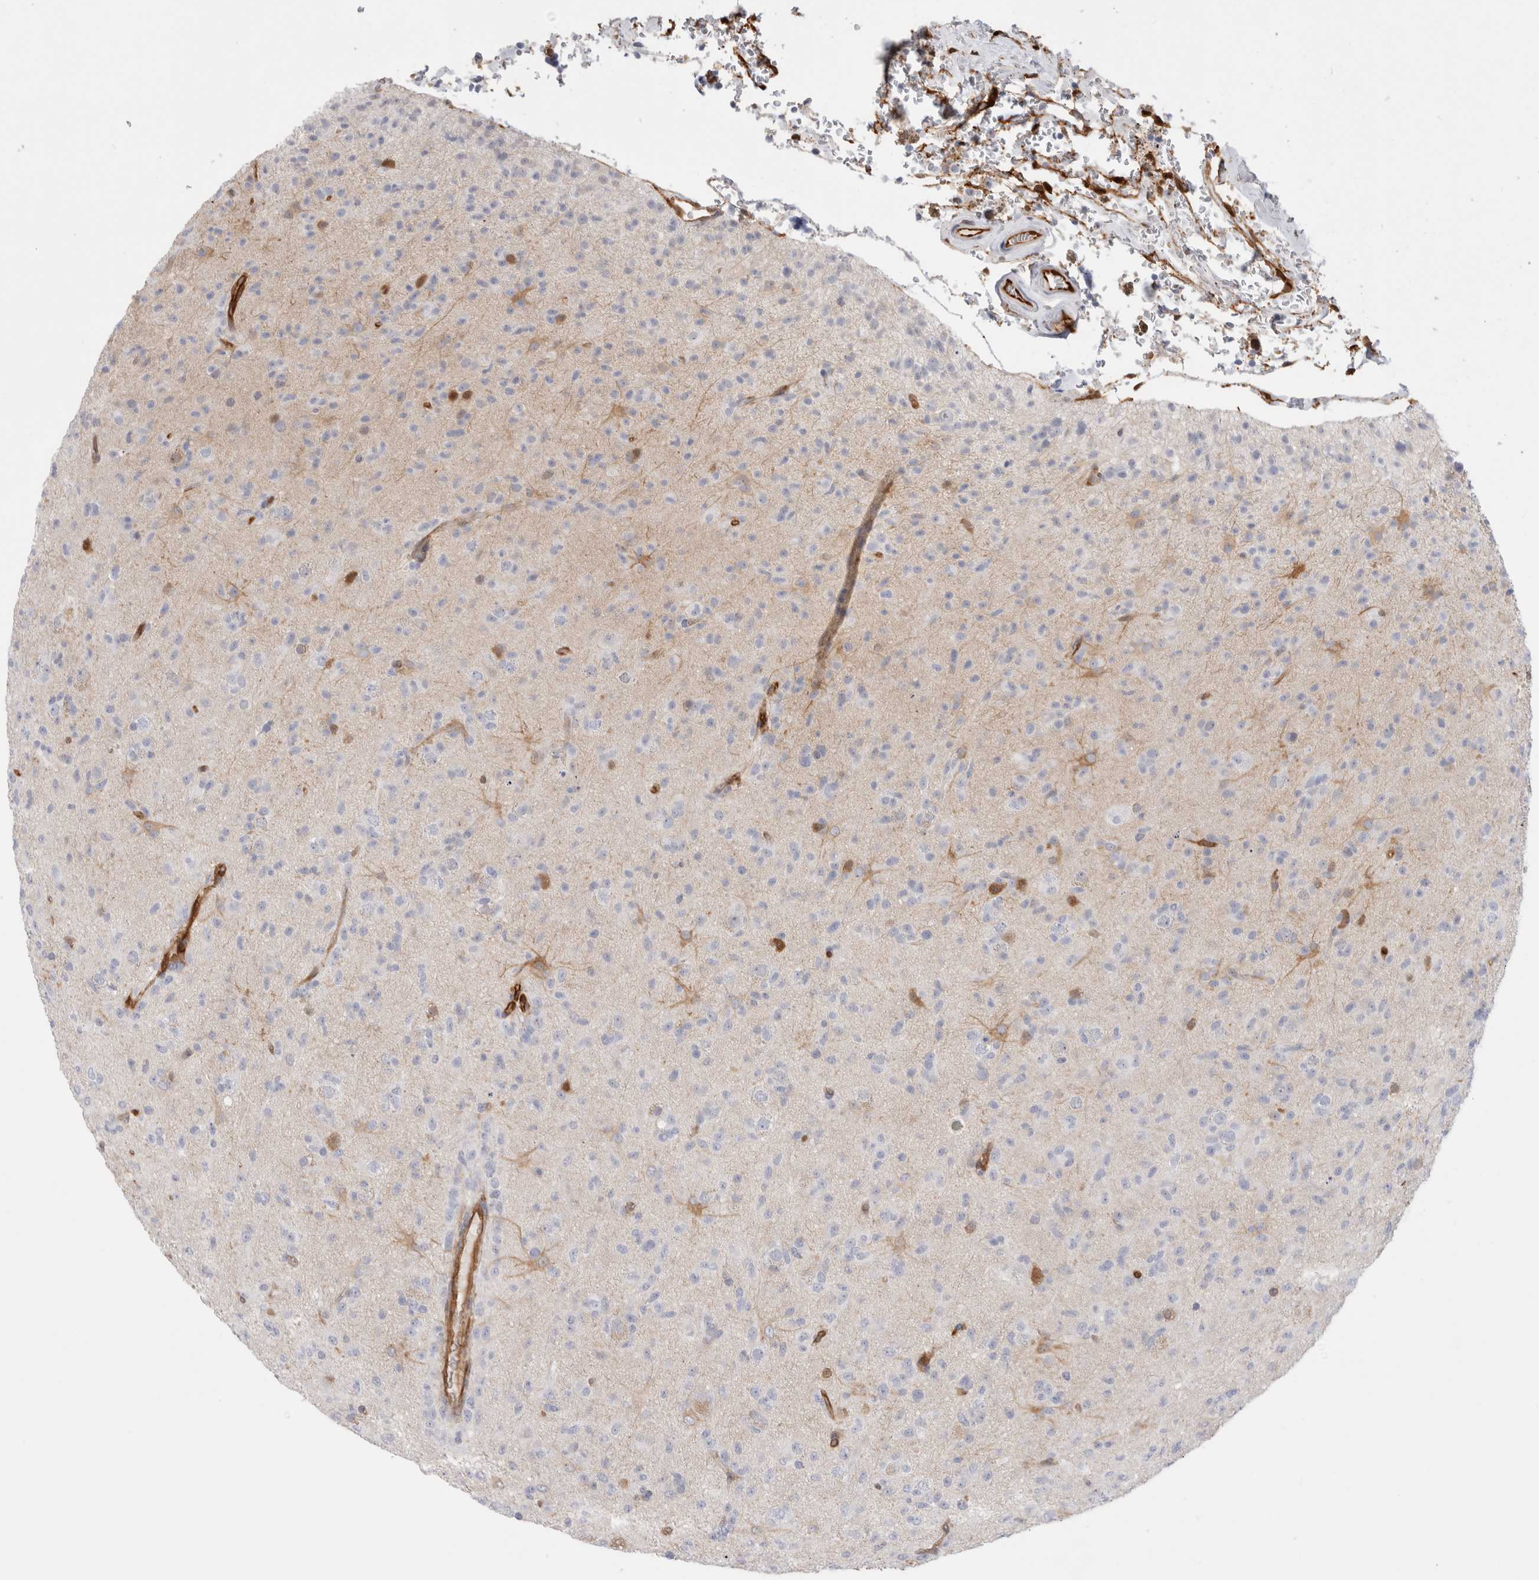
{"staining": {"intensity": "negative", "quantity": "none", "location": "none"}, "tissue": "glioma", "cell_type": "Tumor cells", "image_type": "cancer", "snomed": [{"axis": "morphology", "description": "Glioma, malignant, Low grade"}, {"axis": "topography", "description": "Brain"}], "caption": "Protein analysis of malignant glioma (low-grade) shows no significant expression in tumor cells.", "gene": "NAPEPLD", "patient": {"sex": "male", "age": 65}}